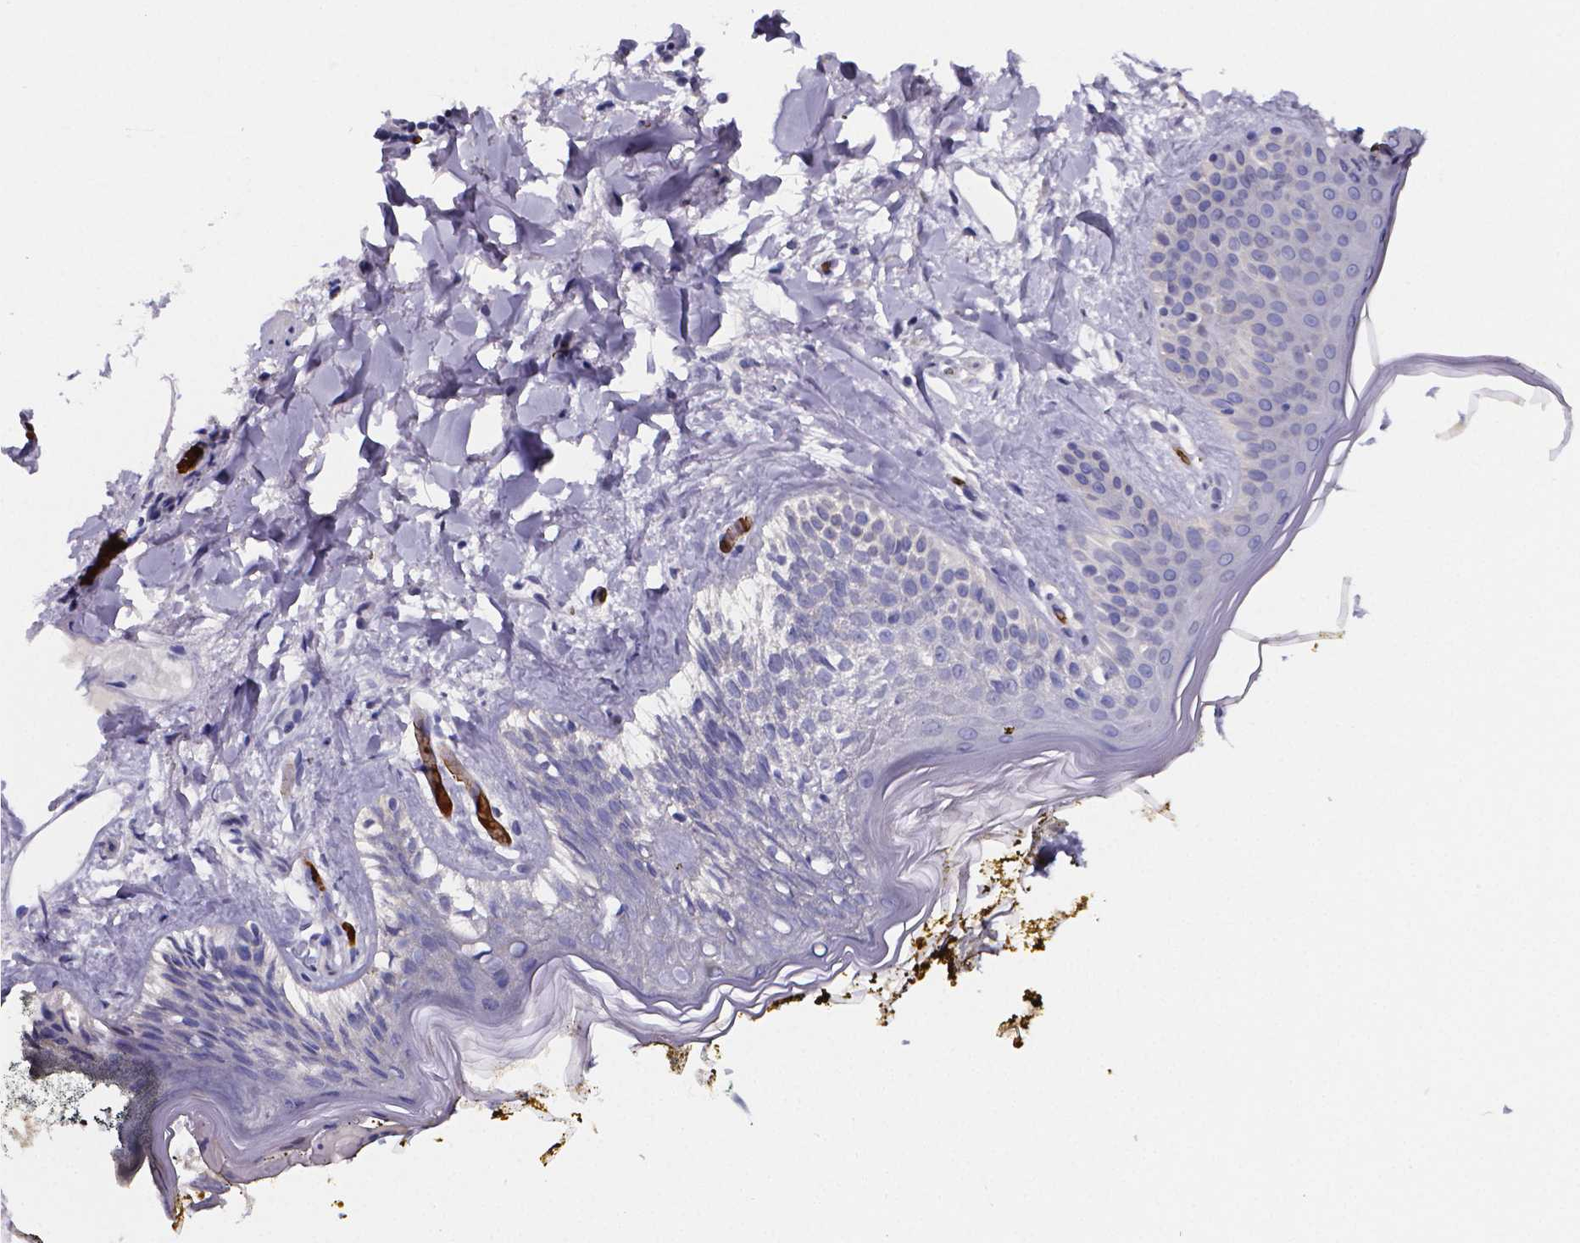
{"staining": {"intensity": "negative", "quantity": "none", "location": "none"}, "tissue": "skin", "cell_type": "Fibroblasts", "image_type": "normal", "snomed": [{"axis": "morphology", "description": "Normal tissue, NOS"}, {"axis": "topography", "description": "Skin"}], "caption": "This is an immunohistochemistry (IHC) image of normal human skin. There is no positivity in fibroblasts.", "gene": "GABRA3", "patient": {"sex": "female", "age": 34}}